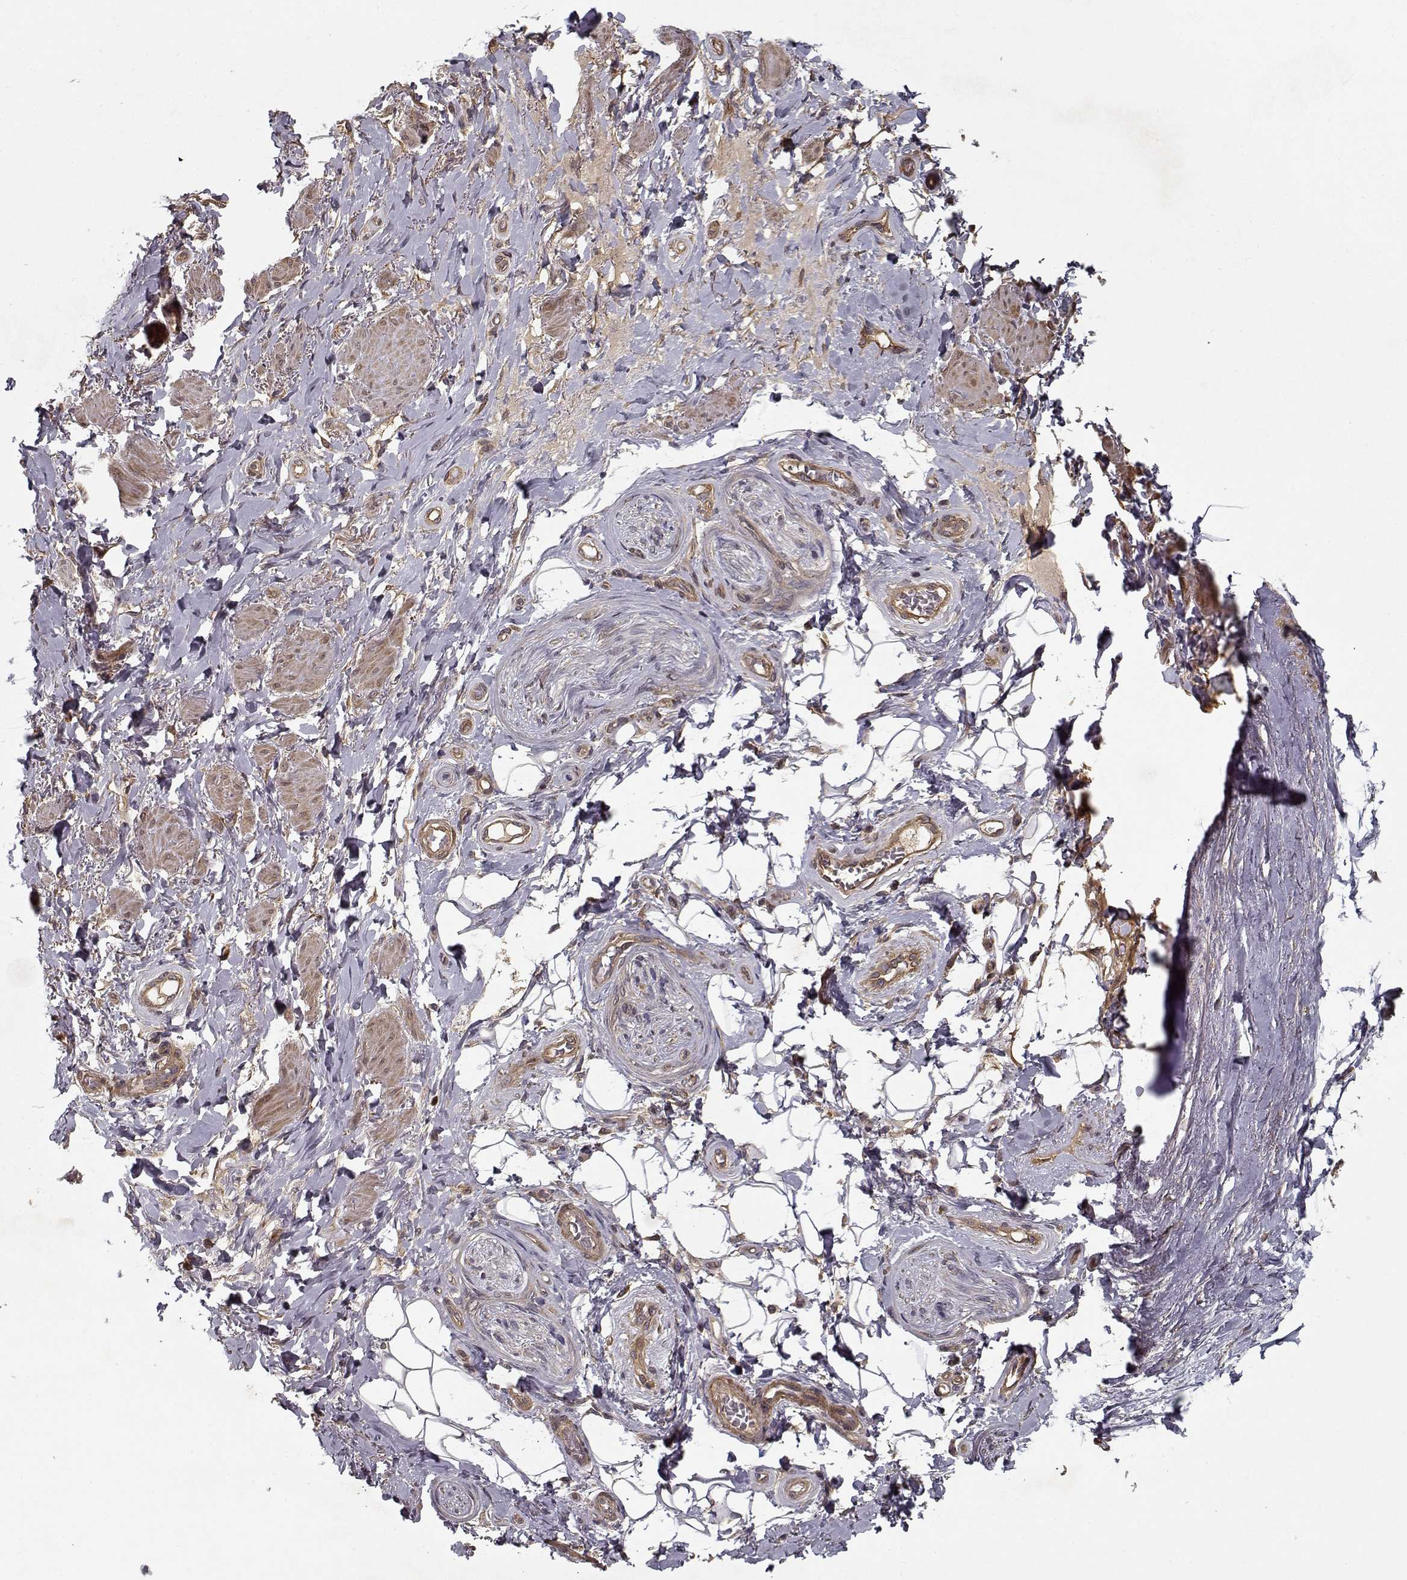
{"staining": {"intensity": "negative", "quantity": "none", "location": "none"}, "tissue": "adipose tissue", "cell_type": "Adipocytes", "image_type": "normal", "snomed": [{"axis": "morphology", "description": "Normal tissue, NOS"}, {"axis": "topography", "description": "Anal"}, {"axis": "topography", "description": "Peripheral nerve tissue"}], "caption": "DAB immunohistochemical staining of benign adipose tissue displays no significant expression in adipocytes.", "gene": "PPP1R12A", "patient": {"sex": "male", "age": 53}}